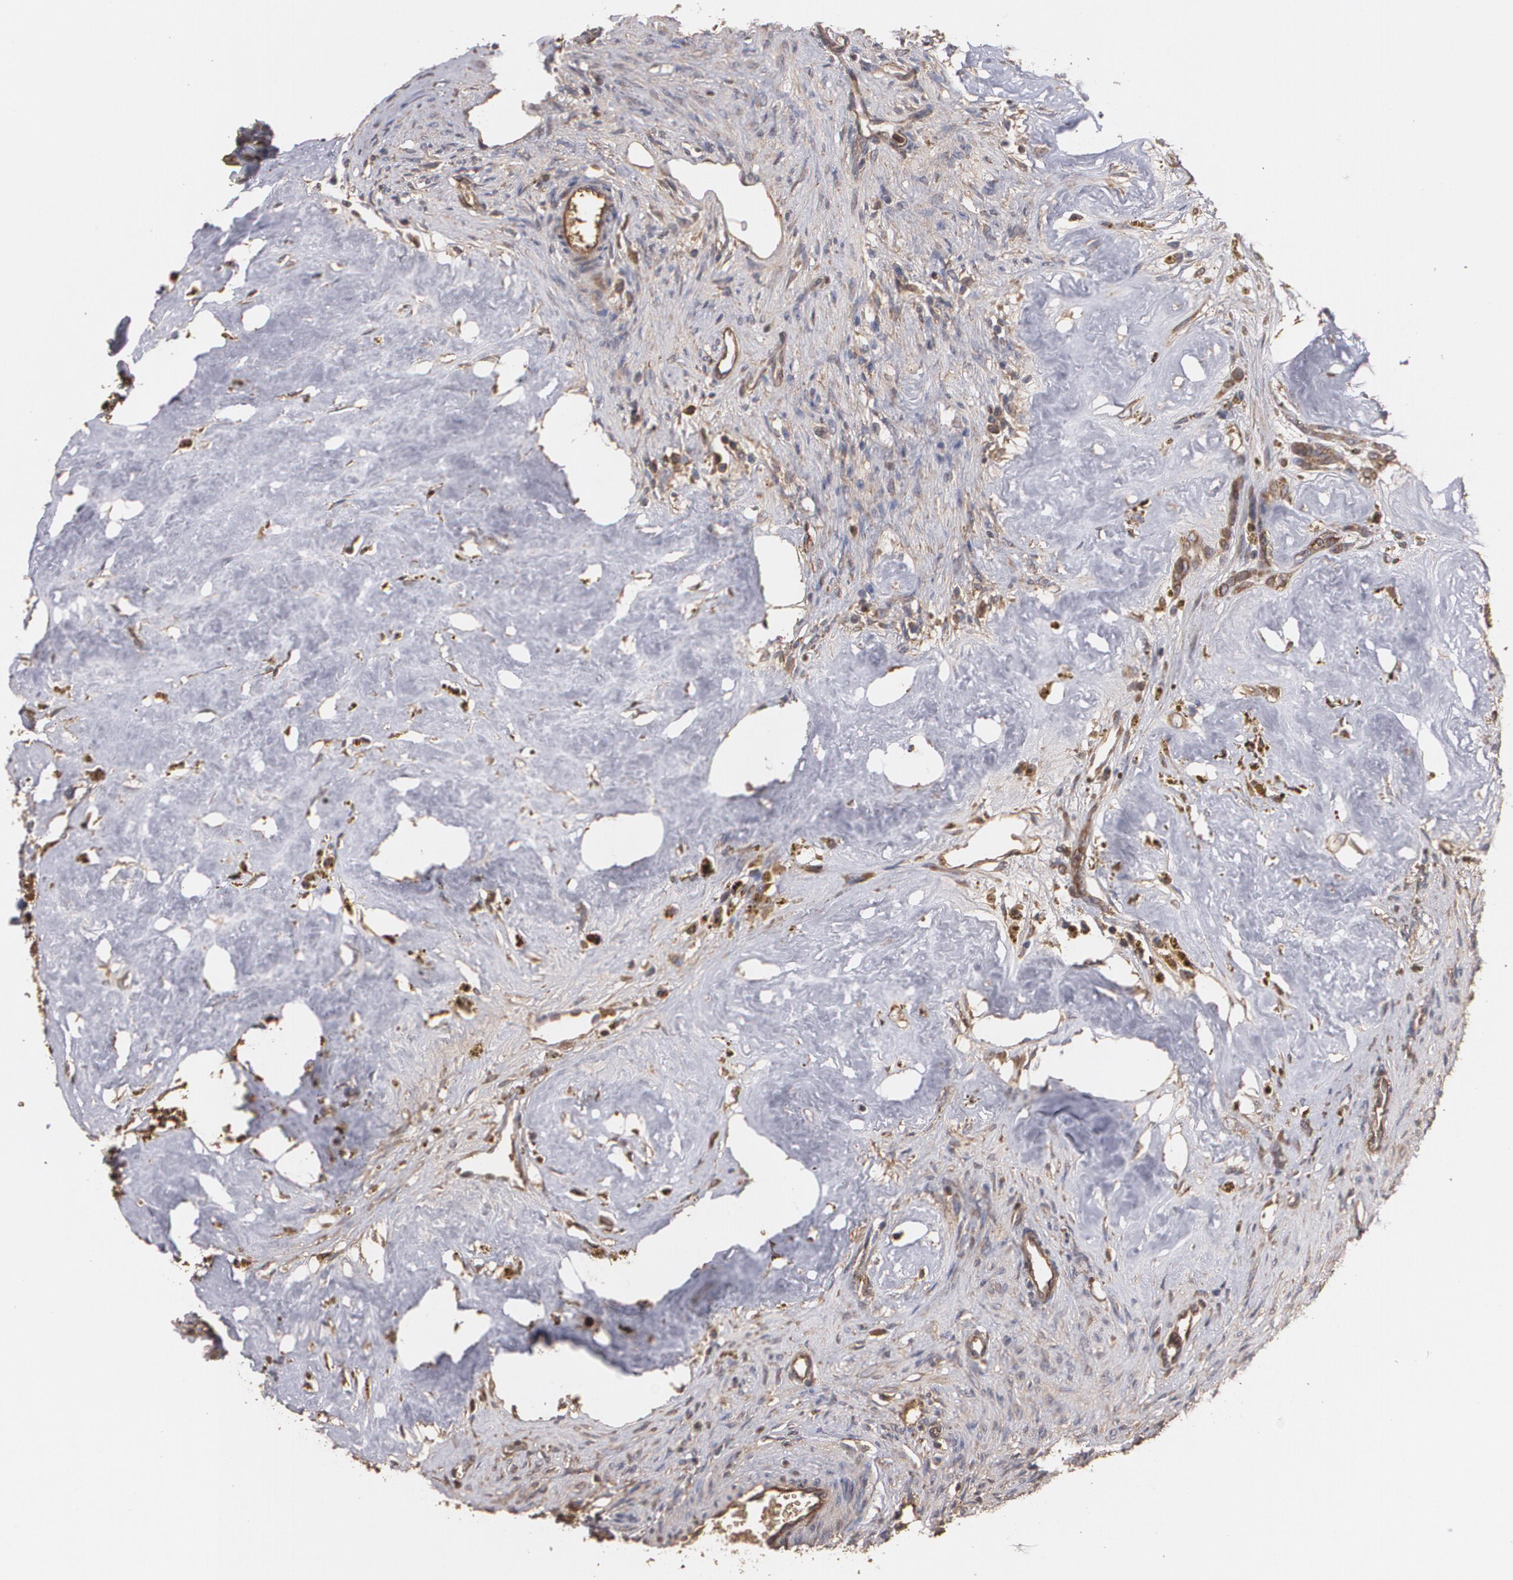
{"staining": {"intensity": "moderate", "quantity": ">75%", "location": "cytoplasmic/membranous"}, "tissue": "ovary", "cell_type": "Follicle cells", "image_type": "normal", "snomed": [{"axis": "morphology", "description": "Normal tissue, NOS"}, {"axis": "topography", "description": "Ovary"}], "caption": "A high-resolution histopathology image shows immunohistochemistry (IHC) staining of normal ovary, which demonstrates moderate cytoplasmic/membranous staining in approximately >75% of follicle cells.", "gene": "PON1", "patient": {"sex": "female", "age": 33}}